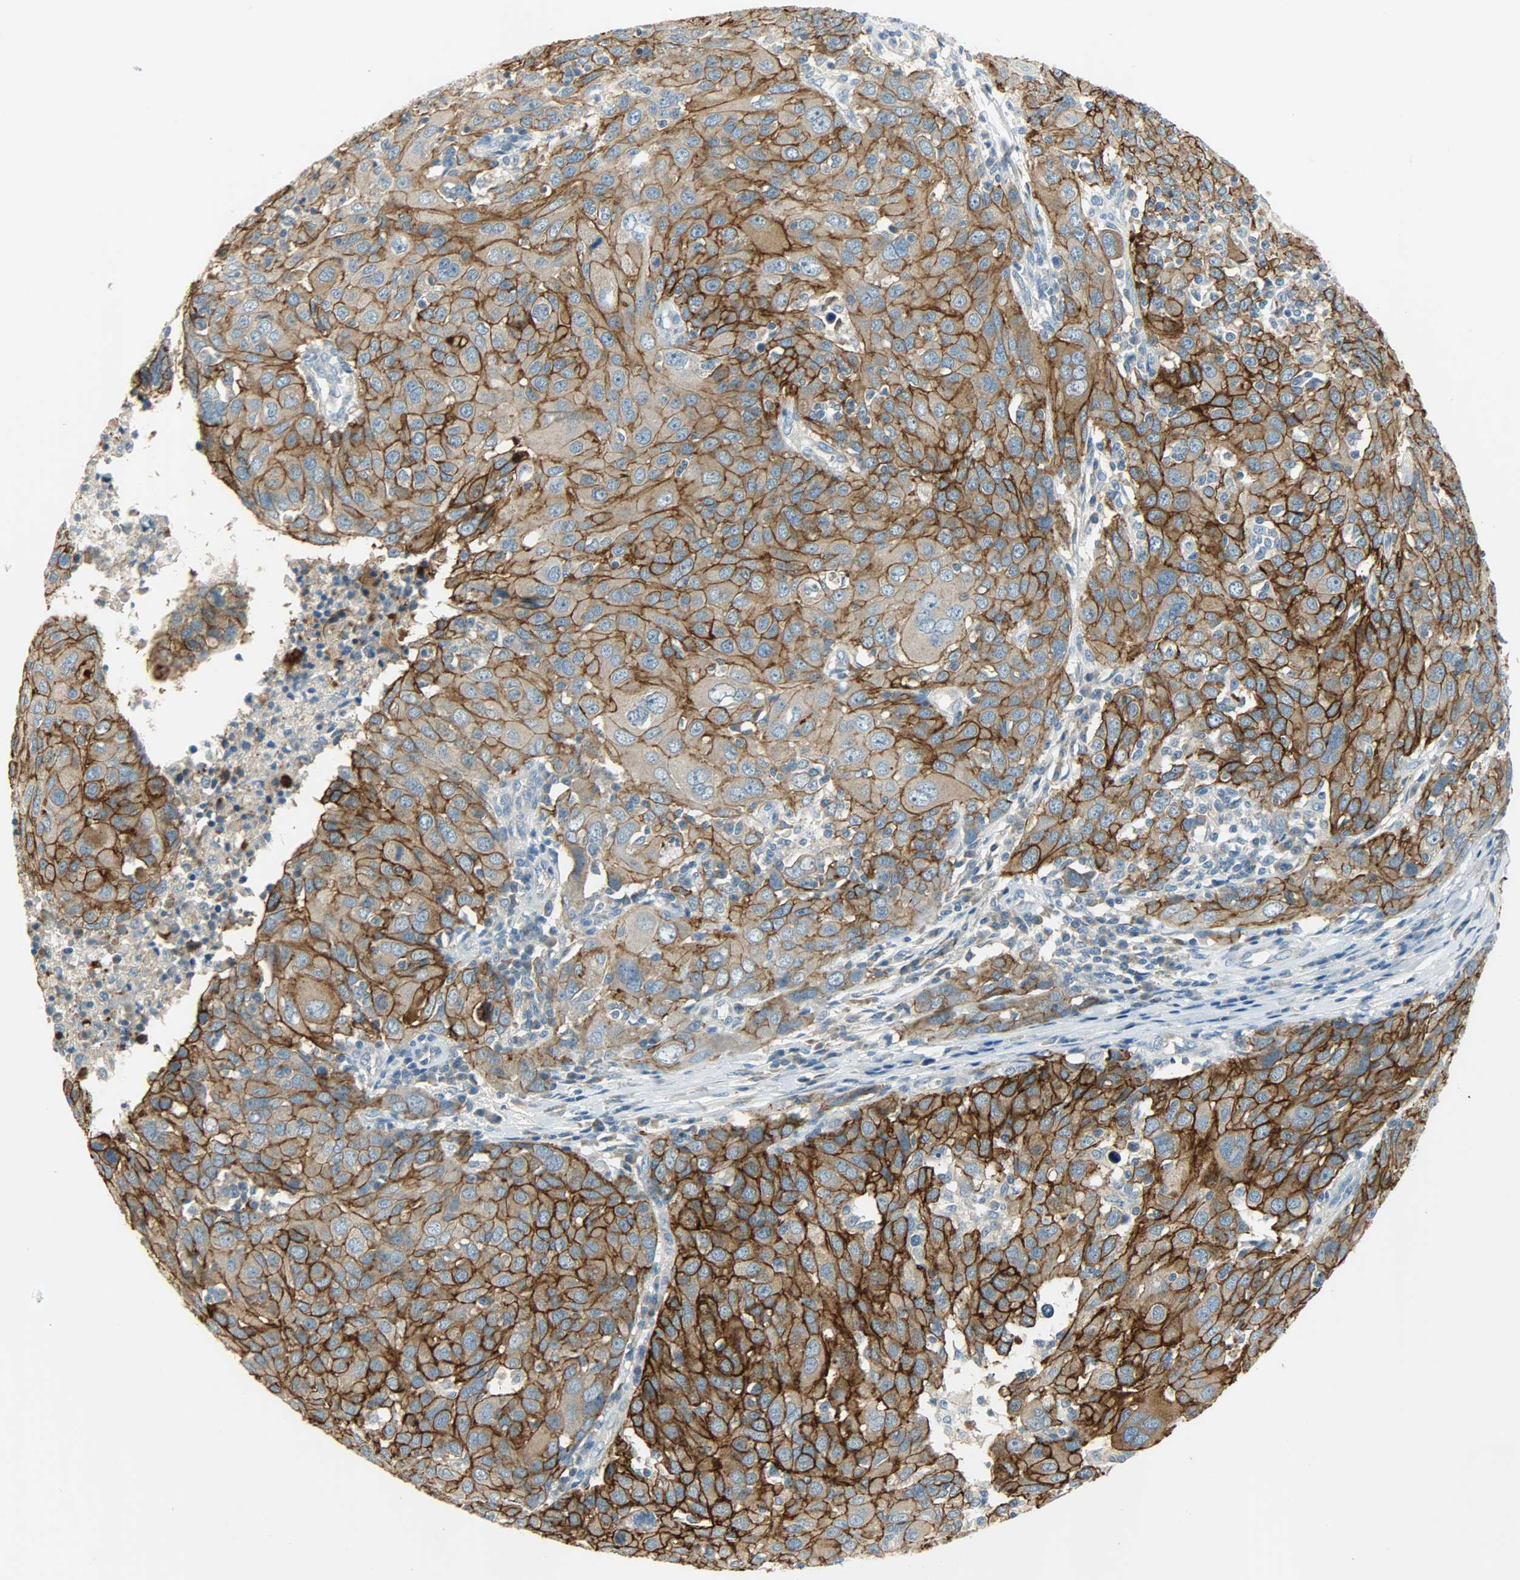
{"staining": {"intensity": "strong", "quantity": ">75%", "location": "cytoplasmic/membranous"}, "tissue": "ovarian cancer", "cell_type": "Tumor cells", "image_type": "cancer", "snomed": [{"axis": "morphology", "description": "Carcinoma, endometroid"}, {"axis": "topography", "description": "Ovary"}], "caption": "Immunohistochemistry (IHC) image of neoplastic tissue: human ovarian cancer (endometroid carcinoma) stained using immunohistochemistry exhibits high levels of strong protein expression localized specifically in the cytoplasmic/membranous of tumor cells, appearing as a cytoplasmic/membranous brown color.", "gene": "DSG2", "patient": {"sex": "female", "age": 50}}